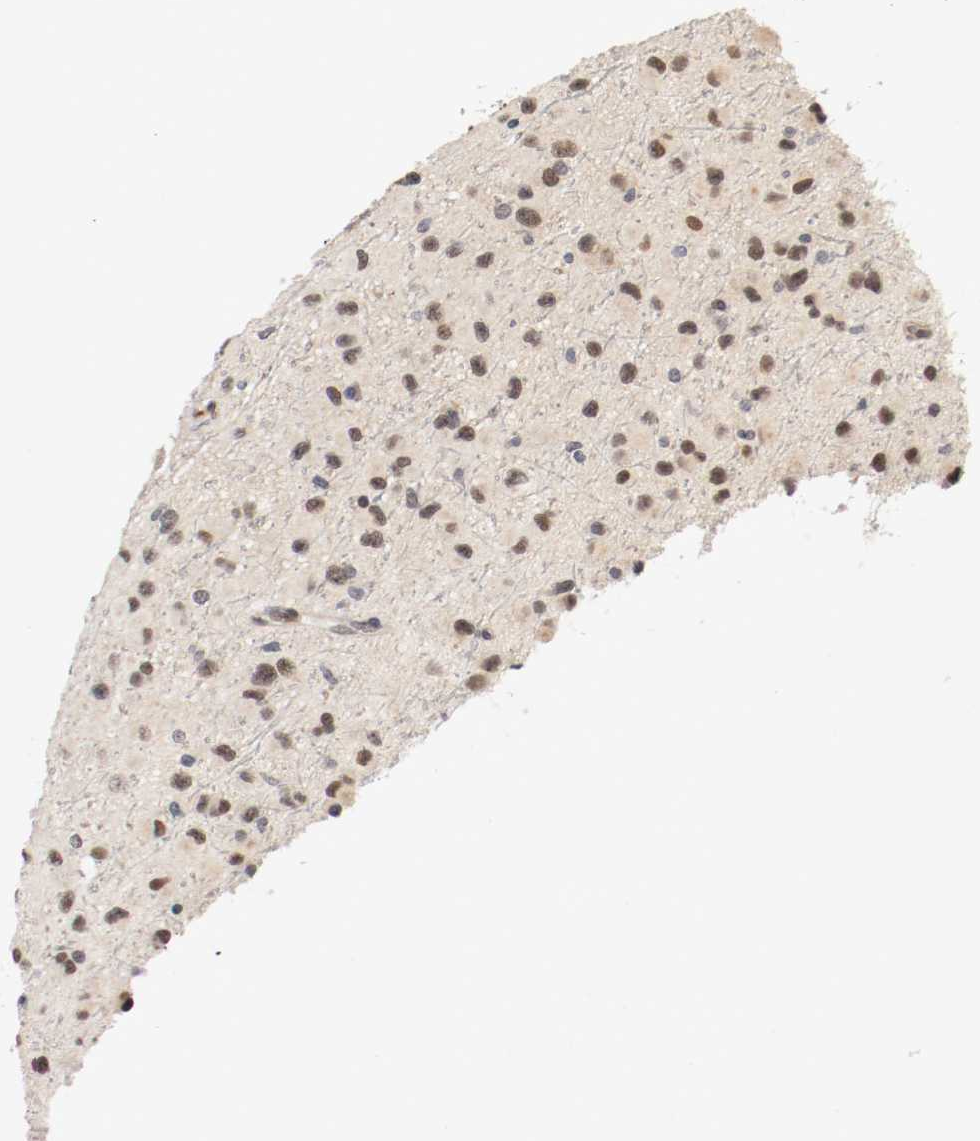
{"staining": {"intensity": "weak", "quantity": "25%-75%", "location": "nuclear"}, "tissue": "glioma", "cell_type": "Tumor cells", "image_type": "cancer", "snomed": [{"axis": "morphology", "description": "Glioma, malignant, Low grade"}, {"axis": "topography", "description": "Brain"}], "caption": "Weak nuclear protein expression is identified in about 25%-75% of tumor cells in low-grade glioma (malignant).", "gene": "DNMT3B", "patient": {"sex": "male", "age": 42}}